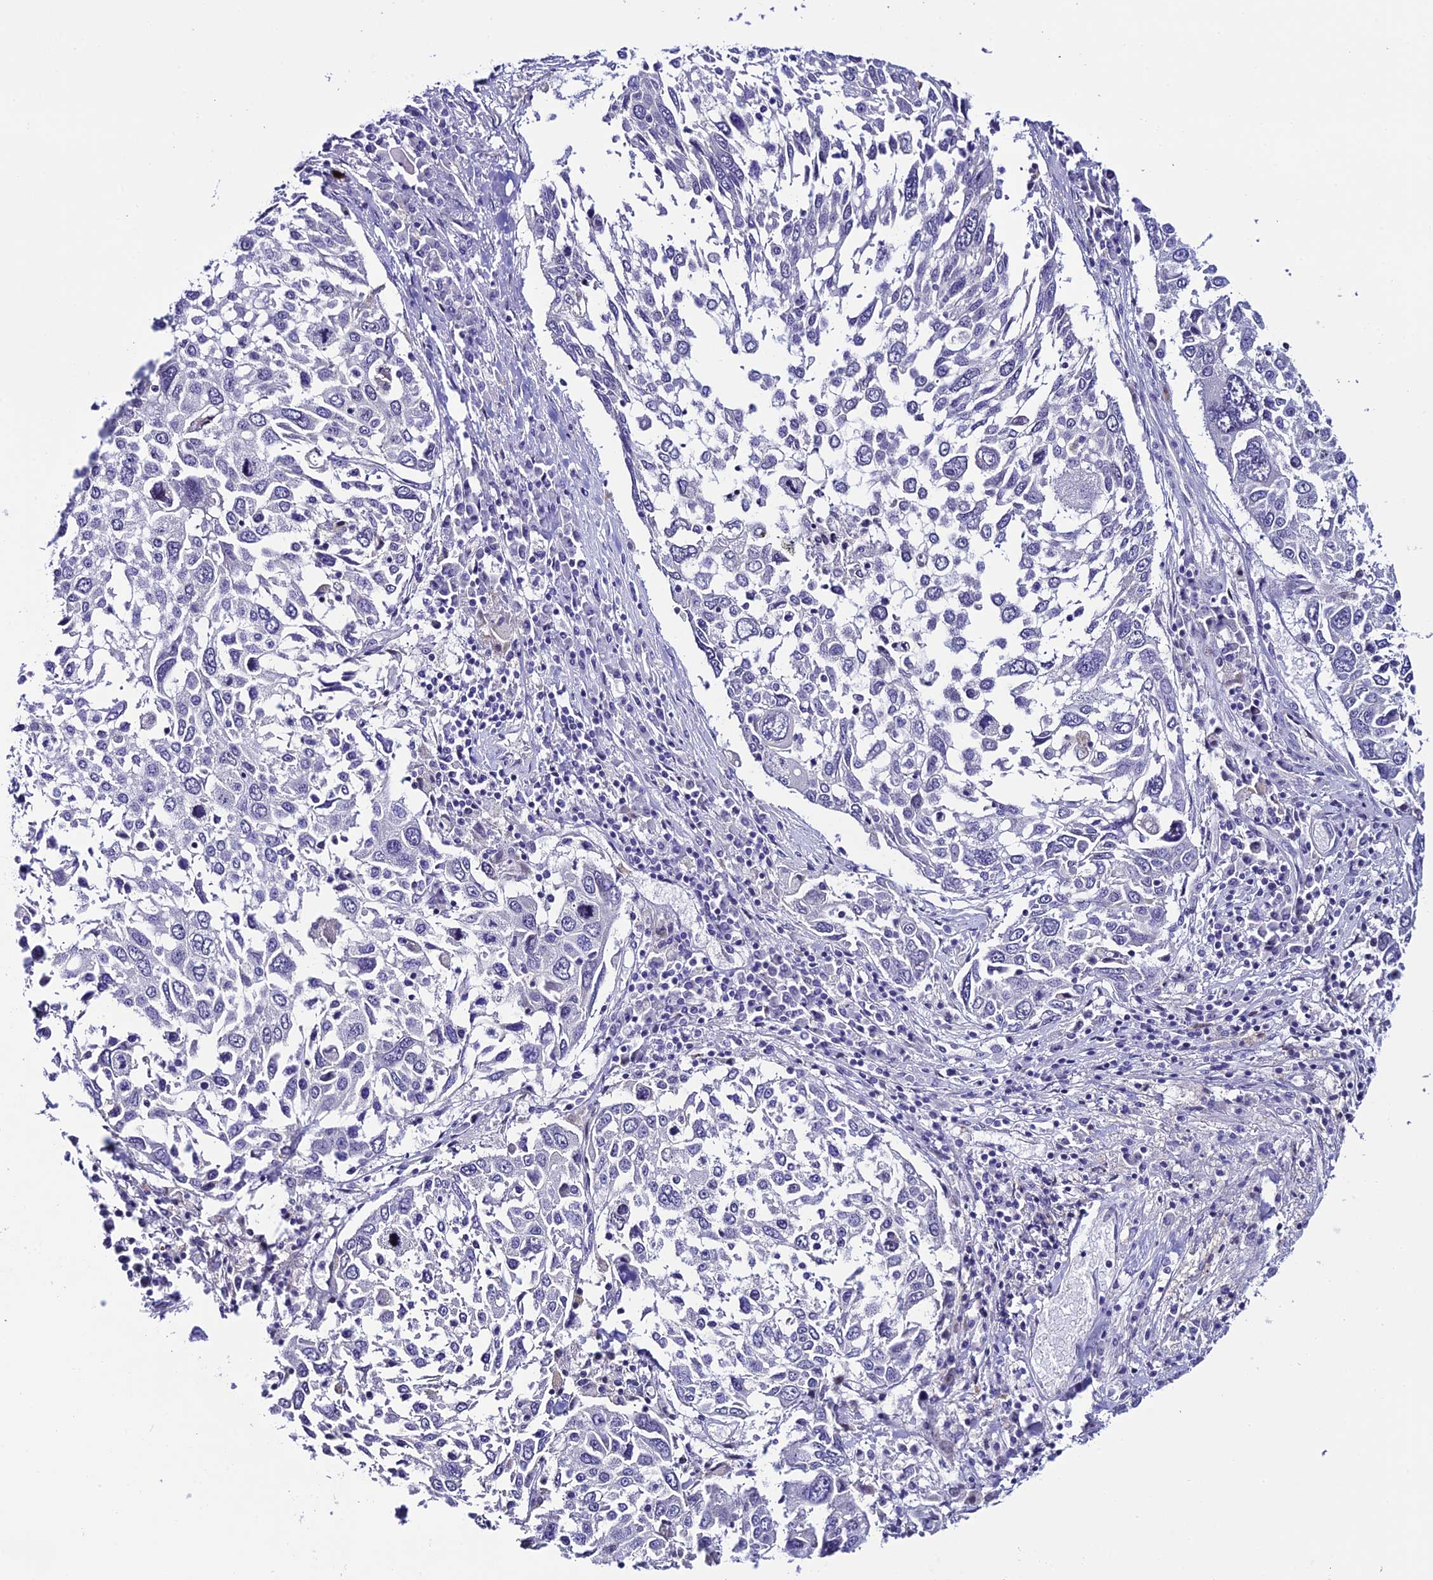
{"staining": {"intensity": "negative", "quantity": "none", "location": "none"}, "tissue": "lung cancer", "cell_type": "Tumor cells", "image_type": "cancer", "snomed": [{"axis": "morphology", "description": "Squamous cell carcinoma, NOS"}, {"axis": "topography", "description": "Lung"}], "caption": "The histopathology image displays no significant expression in tumor cells of lung squamous cell carcinoma.", "gene": "RASGEF1B", "patient": {"sex": "male", "age": 65}}